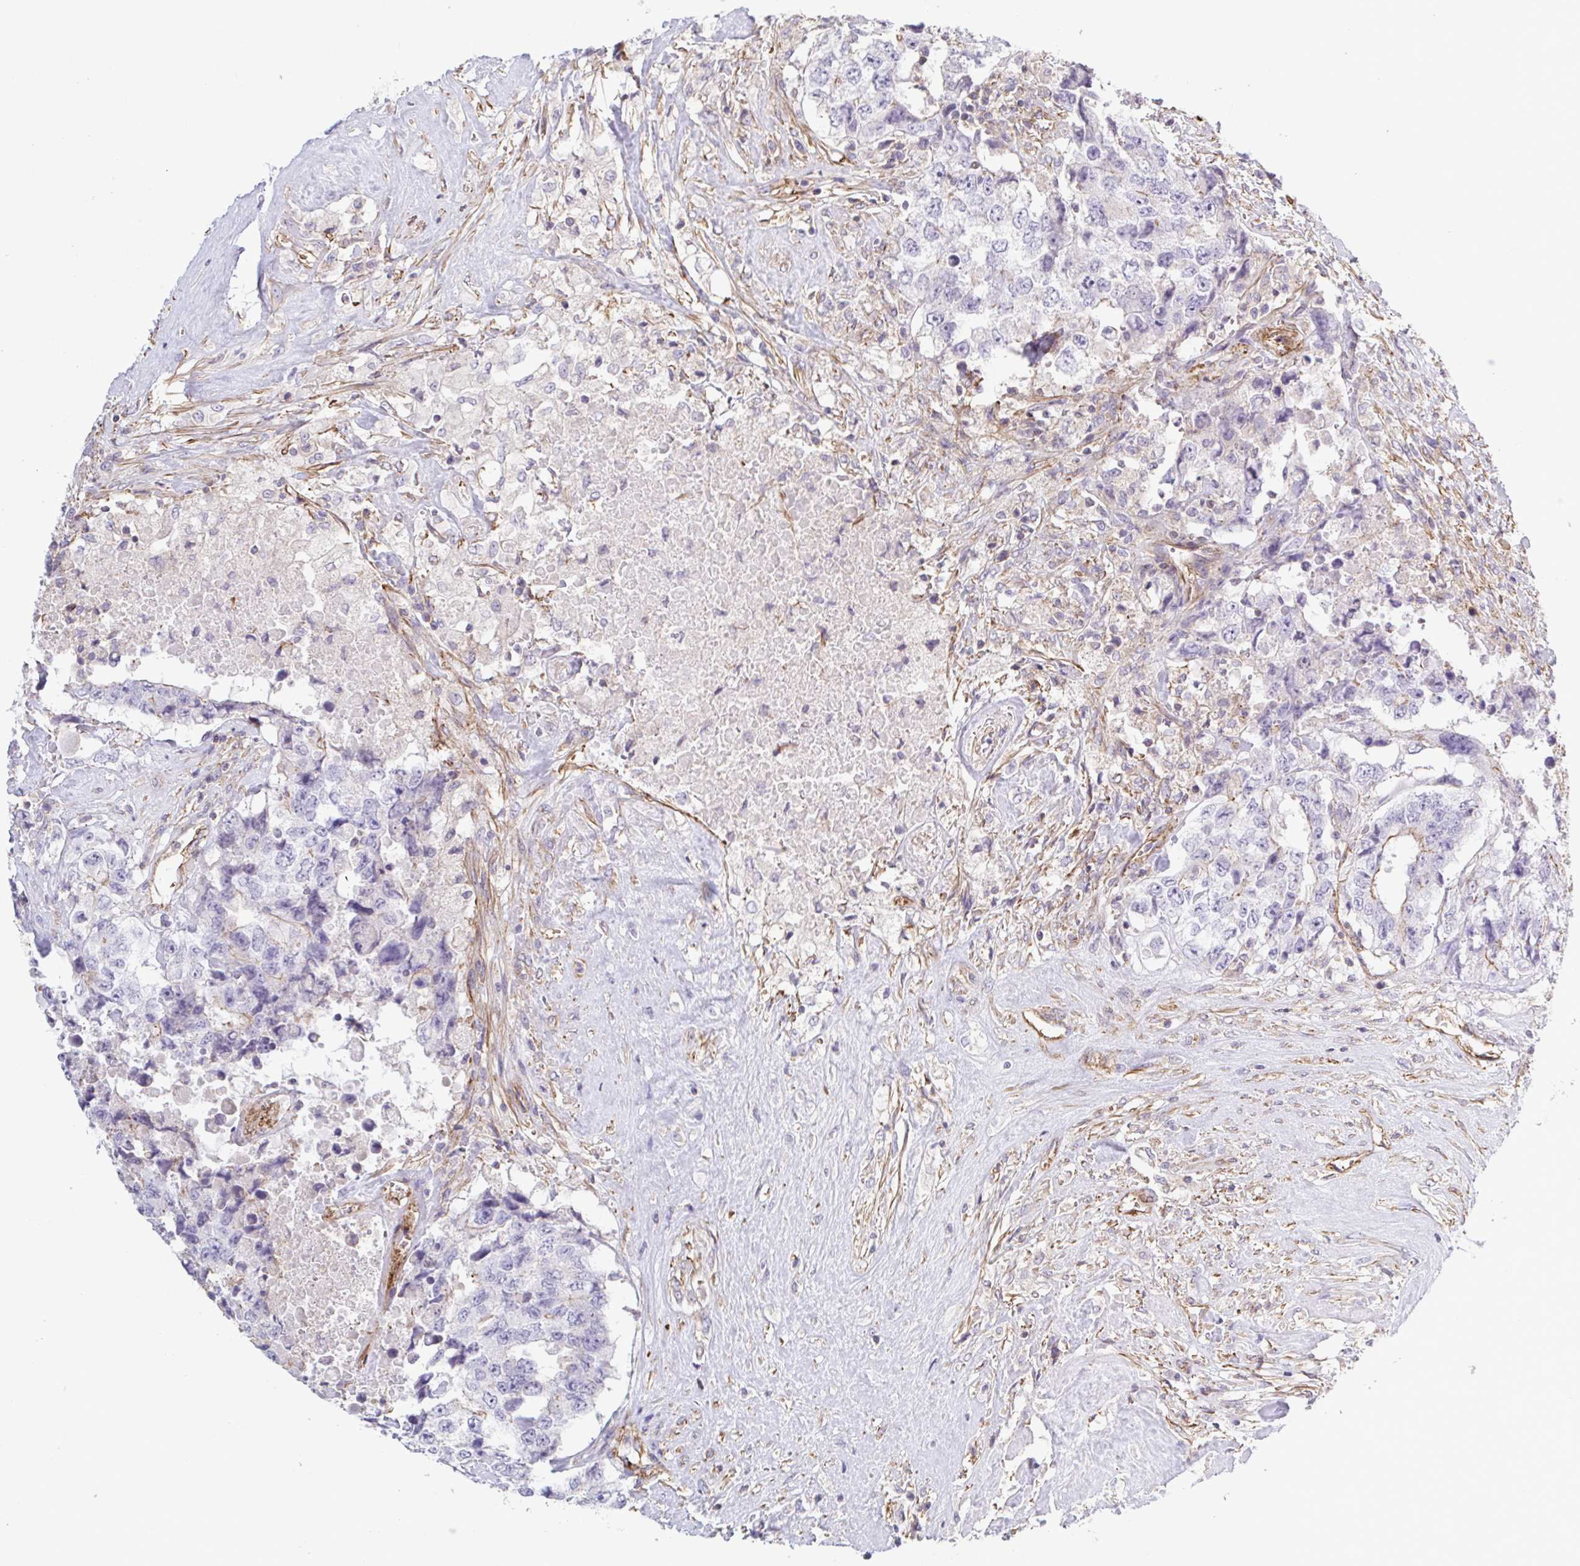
{"staining": {"intensity": "weak", "quantity": "<25%", "location": "cytoplasmic/membranous"}, "tissue": "testis cancer", "cell_type": "Tumor cells", "image_type": "cancer", "snomed": [{"axis": "morphology", "description": "Carcinoma, Embryonal, NOS"}, {"axis": "topography", "description": "Testis"}], "caption": "Immunohistochemistry of human testis embryonal carcinoma displays no staining in tumor cells.", "gene": "SHISA7", "patient": {"sex": "male", "age": 24}}